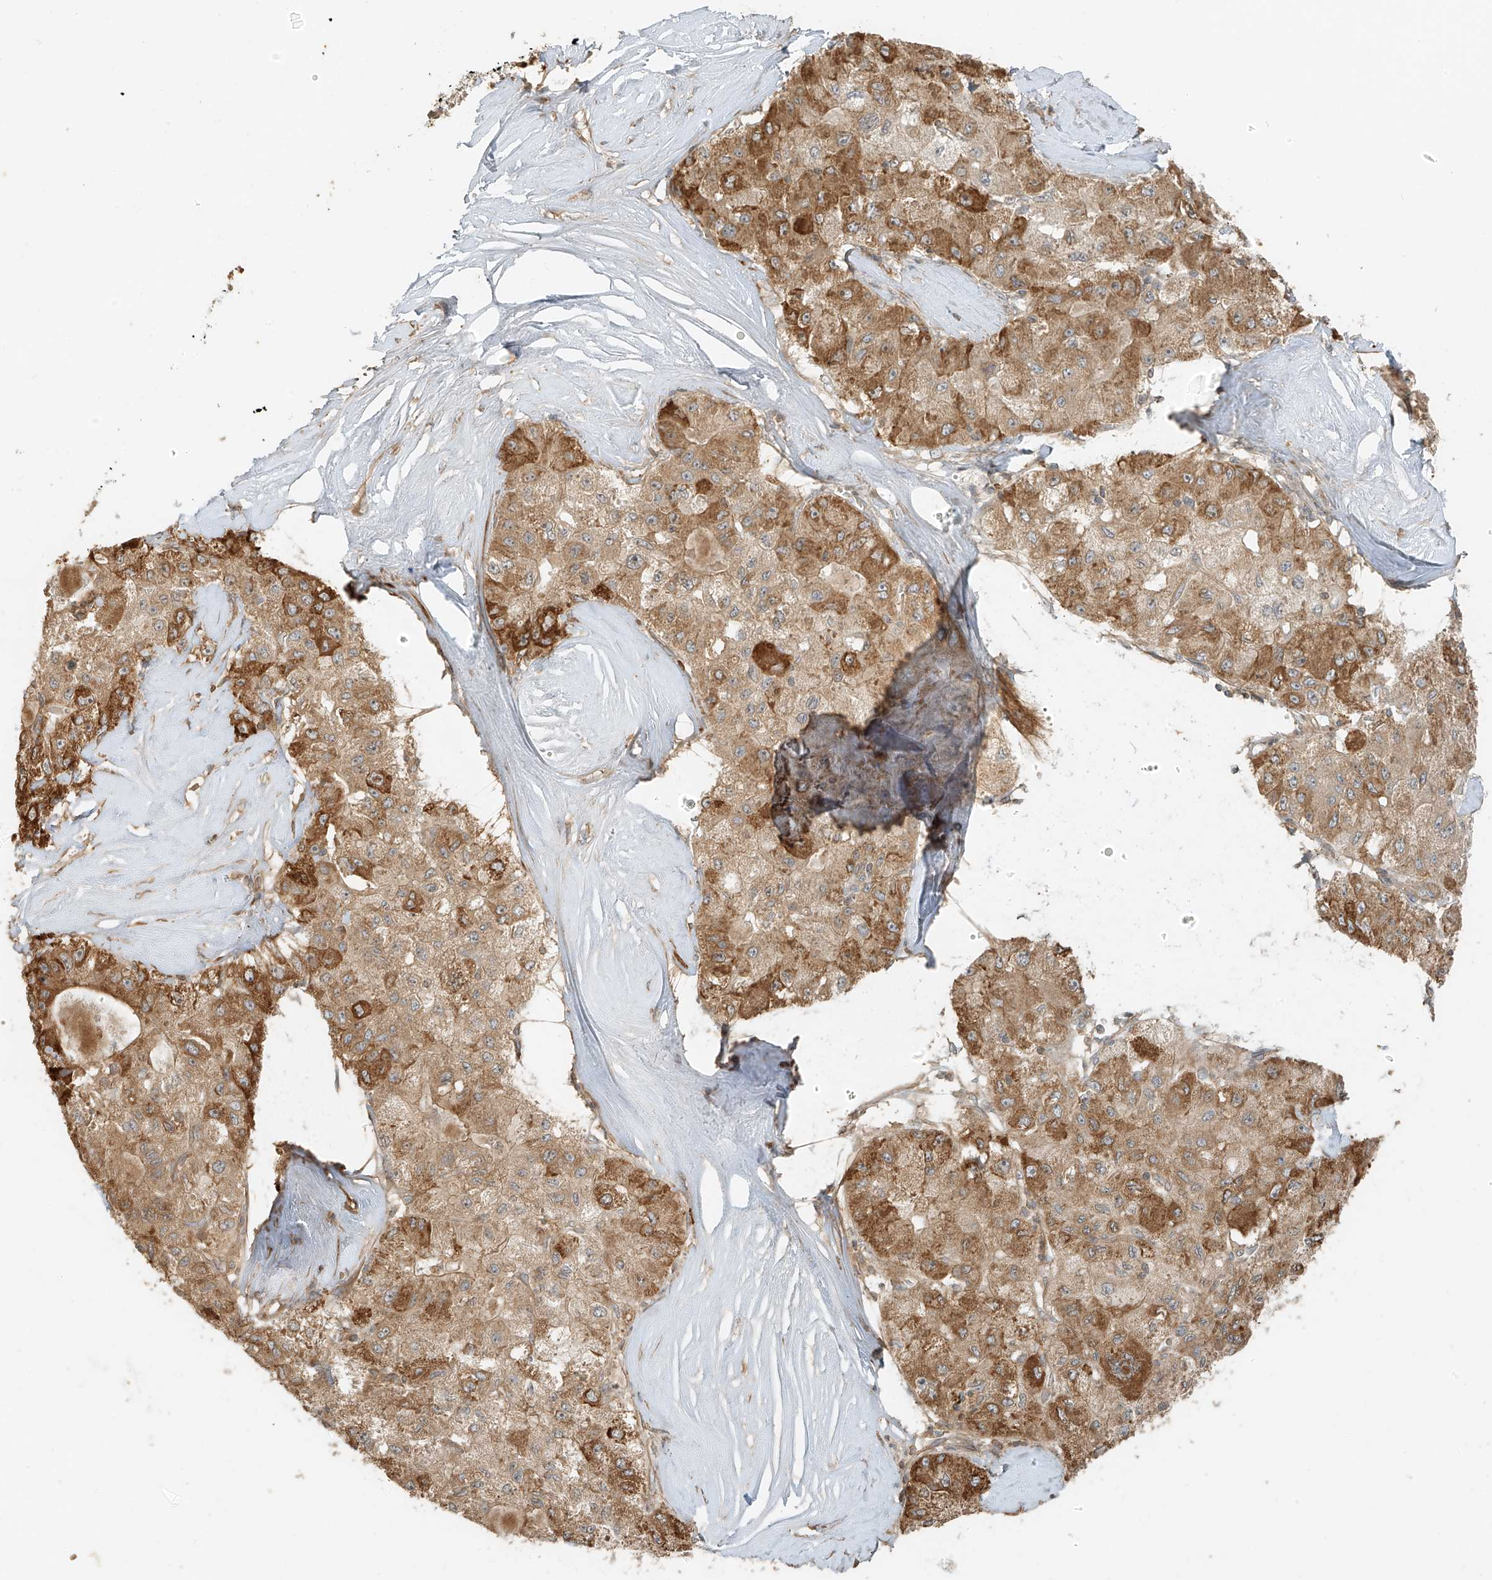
{"staining": {"intensity": "strong", "quantity": "25%-75%", "location": "cytoplasmic/membranous"}, "tissue": "liver cancer", "cell_type": "Tumor cells", "image_type": "cancer", "snomed": [{"axis": "morphology", "description": "Carcinoma, Hepatocellular, NOS"}, {"axis": "topography", "description": "Liver"}], "caption": "A high-resolution histopathology image shows IHC staining of liver cancer (hepatocellular carcinoma), which exhibits strong cytoplasmic/membranous staining in approximately 25%-75% of tumor cells.", "gene": "ANKZF1", "patient": {"sex": "male", "age": 80}}